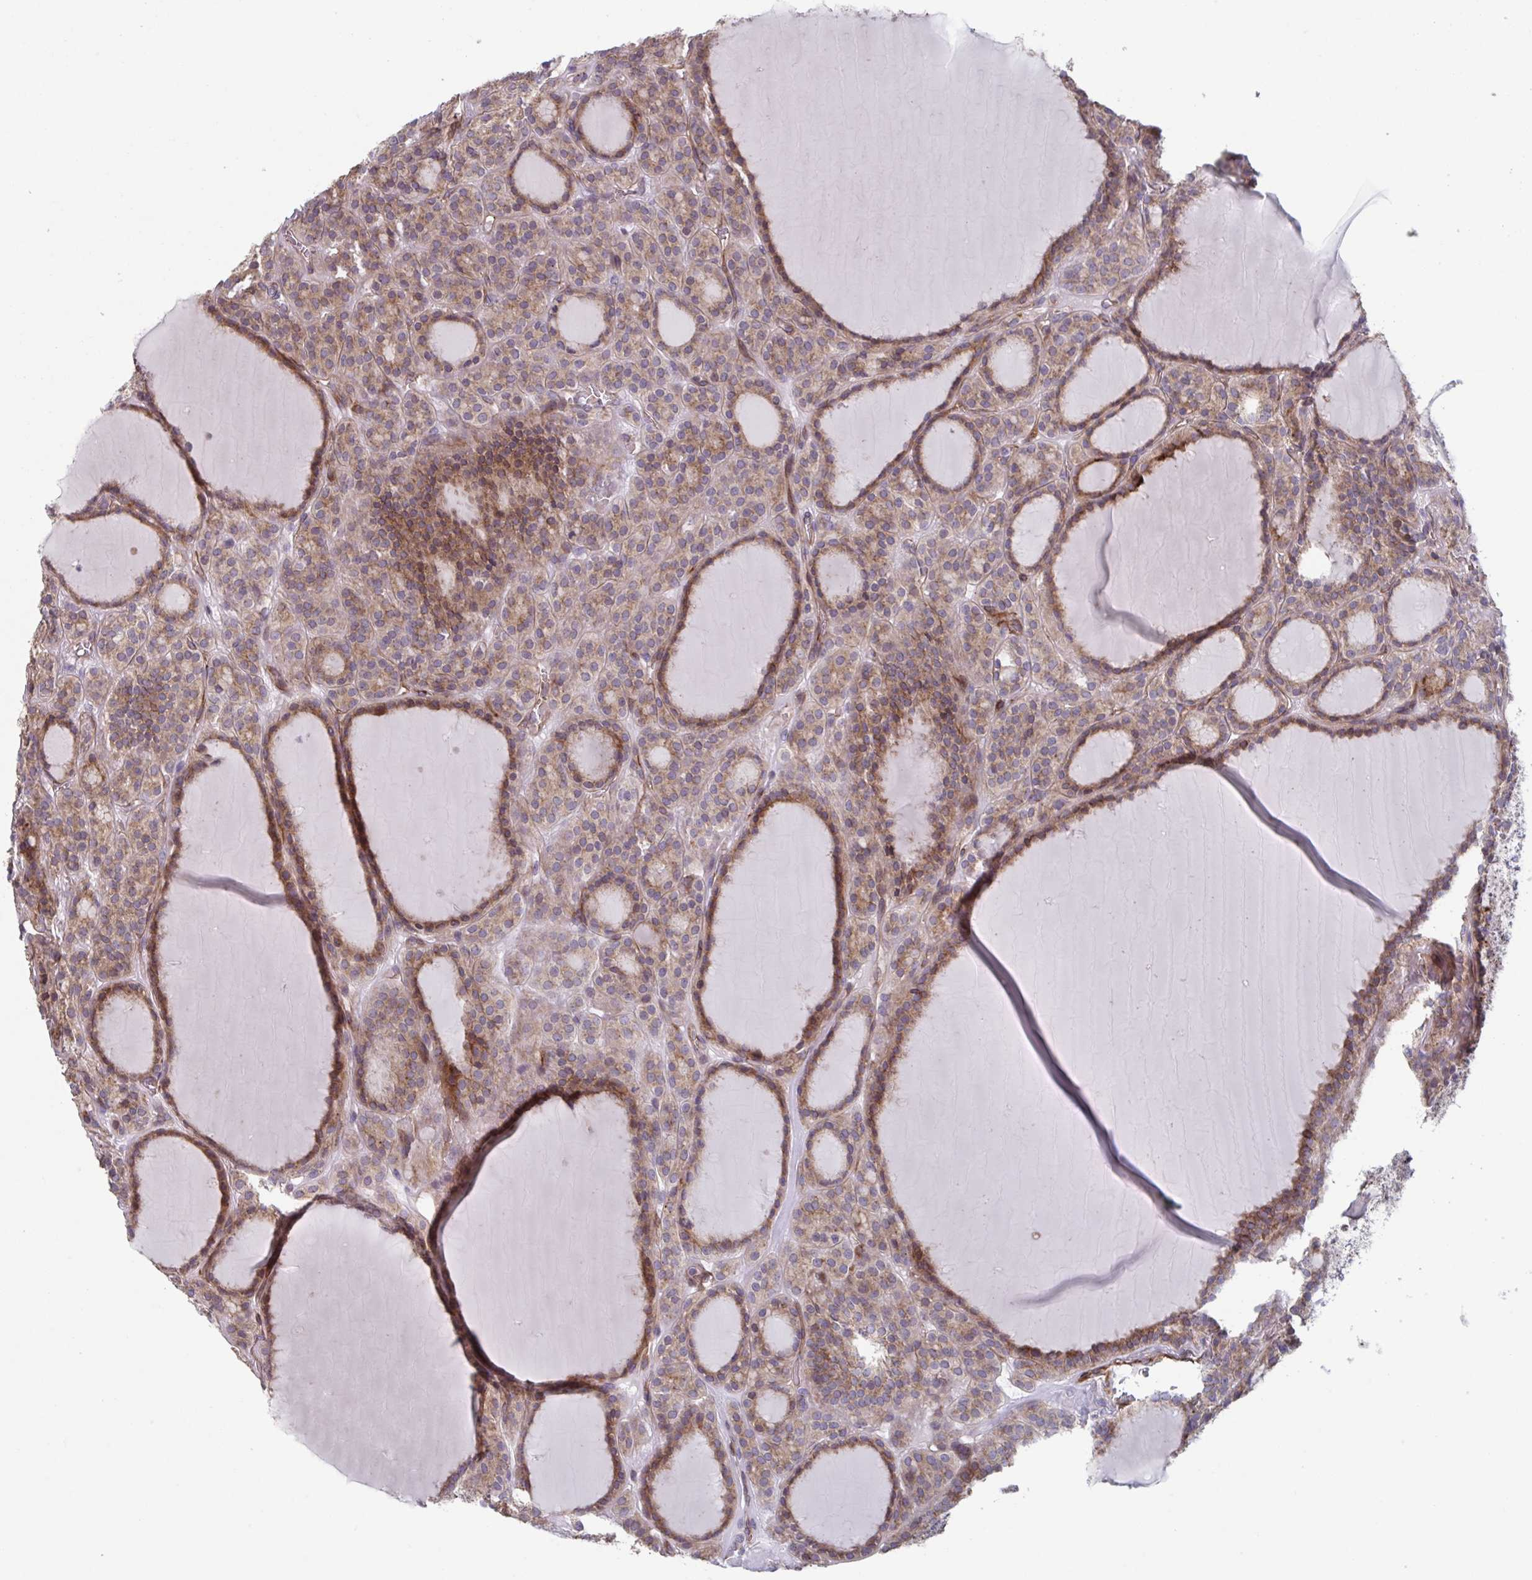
{"staining": {"intensity": "moderate", "quantity": "25%-75%", "location": "cytoplasmic/membranous"}, "tissue": "thyroid cancer", "cell_type": "Tumor cells", "image_type": "cancer", "snomed": [{"axis": "morphology", "description": "Follicular adenoma carcinoma, NOS"}, {"axis": "topography", "description": "Thyroid gland"}], "caption": "Human thyroid cancer (follicular adenoma carcinoma) stained with a protein marker exhibits moderate staining in tumor cells.", "gene": "TNFSF10", "patient": {"sex": "female", "age": 63}}